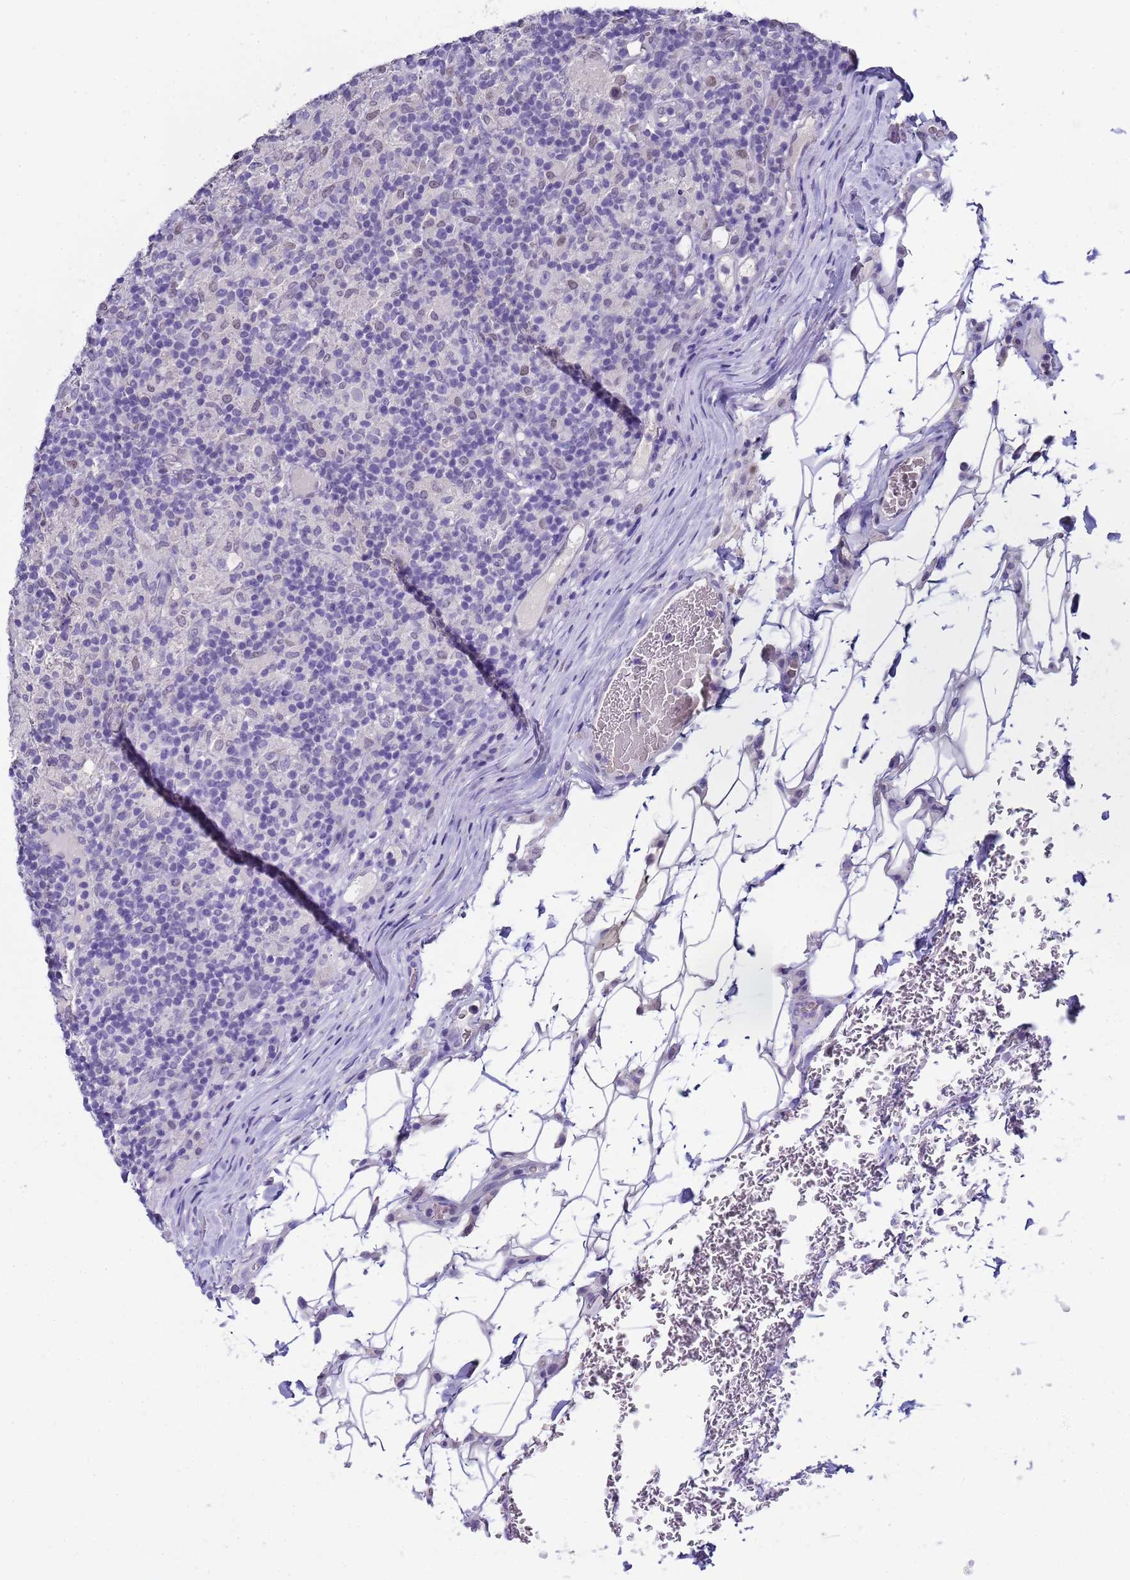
{"staining": {"intensity": "negative", "quantity": "none", "location": "none"}, "tissue": "lymphoma", "cell_type": "Tumor cells", "image_type": "cancer", "snomed": [{"axis": "morphology", "description": "Hodgkin's disease, NOS"}, {"axis": "topography", "description": "Lymph node"}], "caption": "Tumor cells show no significant staining in Hodgkin's disease.", "gene": "CTRC", "patient": {"sex": "male", "age": 70}}